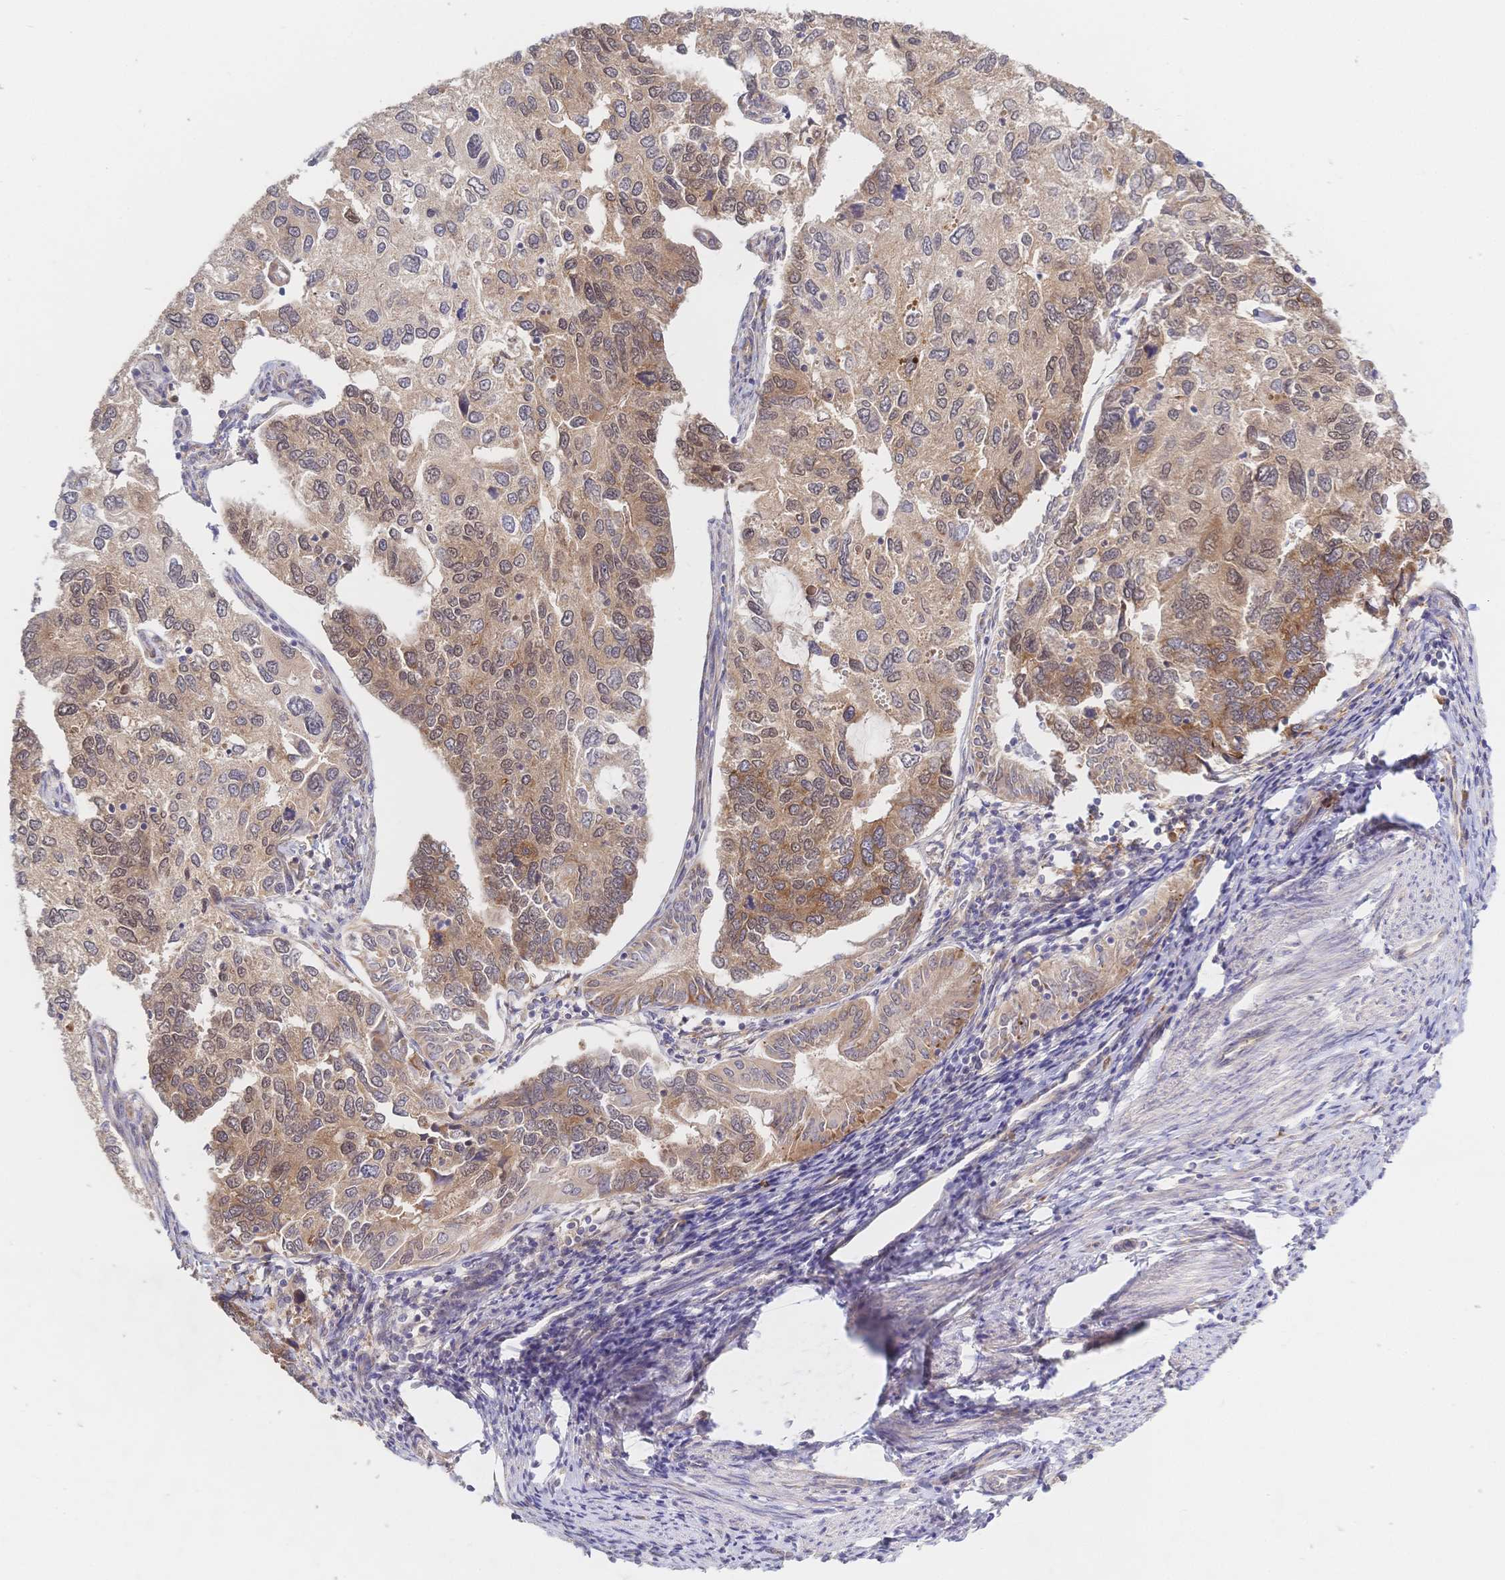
{"staining": {"intensity": "moderate", "quantity": ">75%", "location": "cytoplasmic/membranous,nuclear"}, "tissue": "endometrial cancer", "cell_type": "Tumor cells", "image_type": "cancer", "snomed": [{"axis": "morphology", "description": "Carcinoma, NOS"}, {"axis": "topography", "description": "Uterus"}], "caption": "DAB immunohistochemical staining of human endometrial carcinoma reveals moderate cytoplasmic/membranous and nuclear protein positivity in approximately >75% of tumor cells.", "gene": "LMO4", "patient": {"sex": "female", "age": 76}}